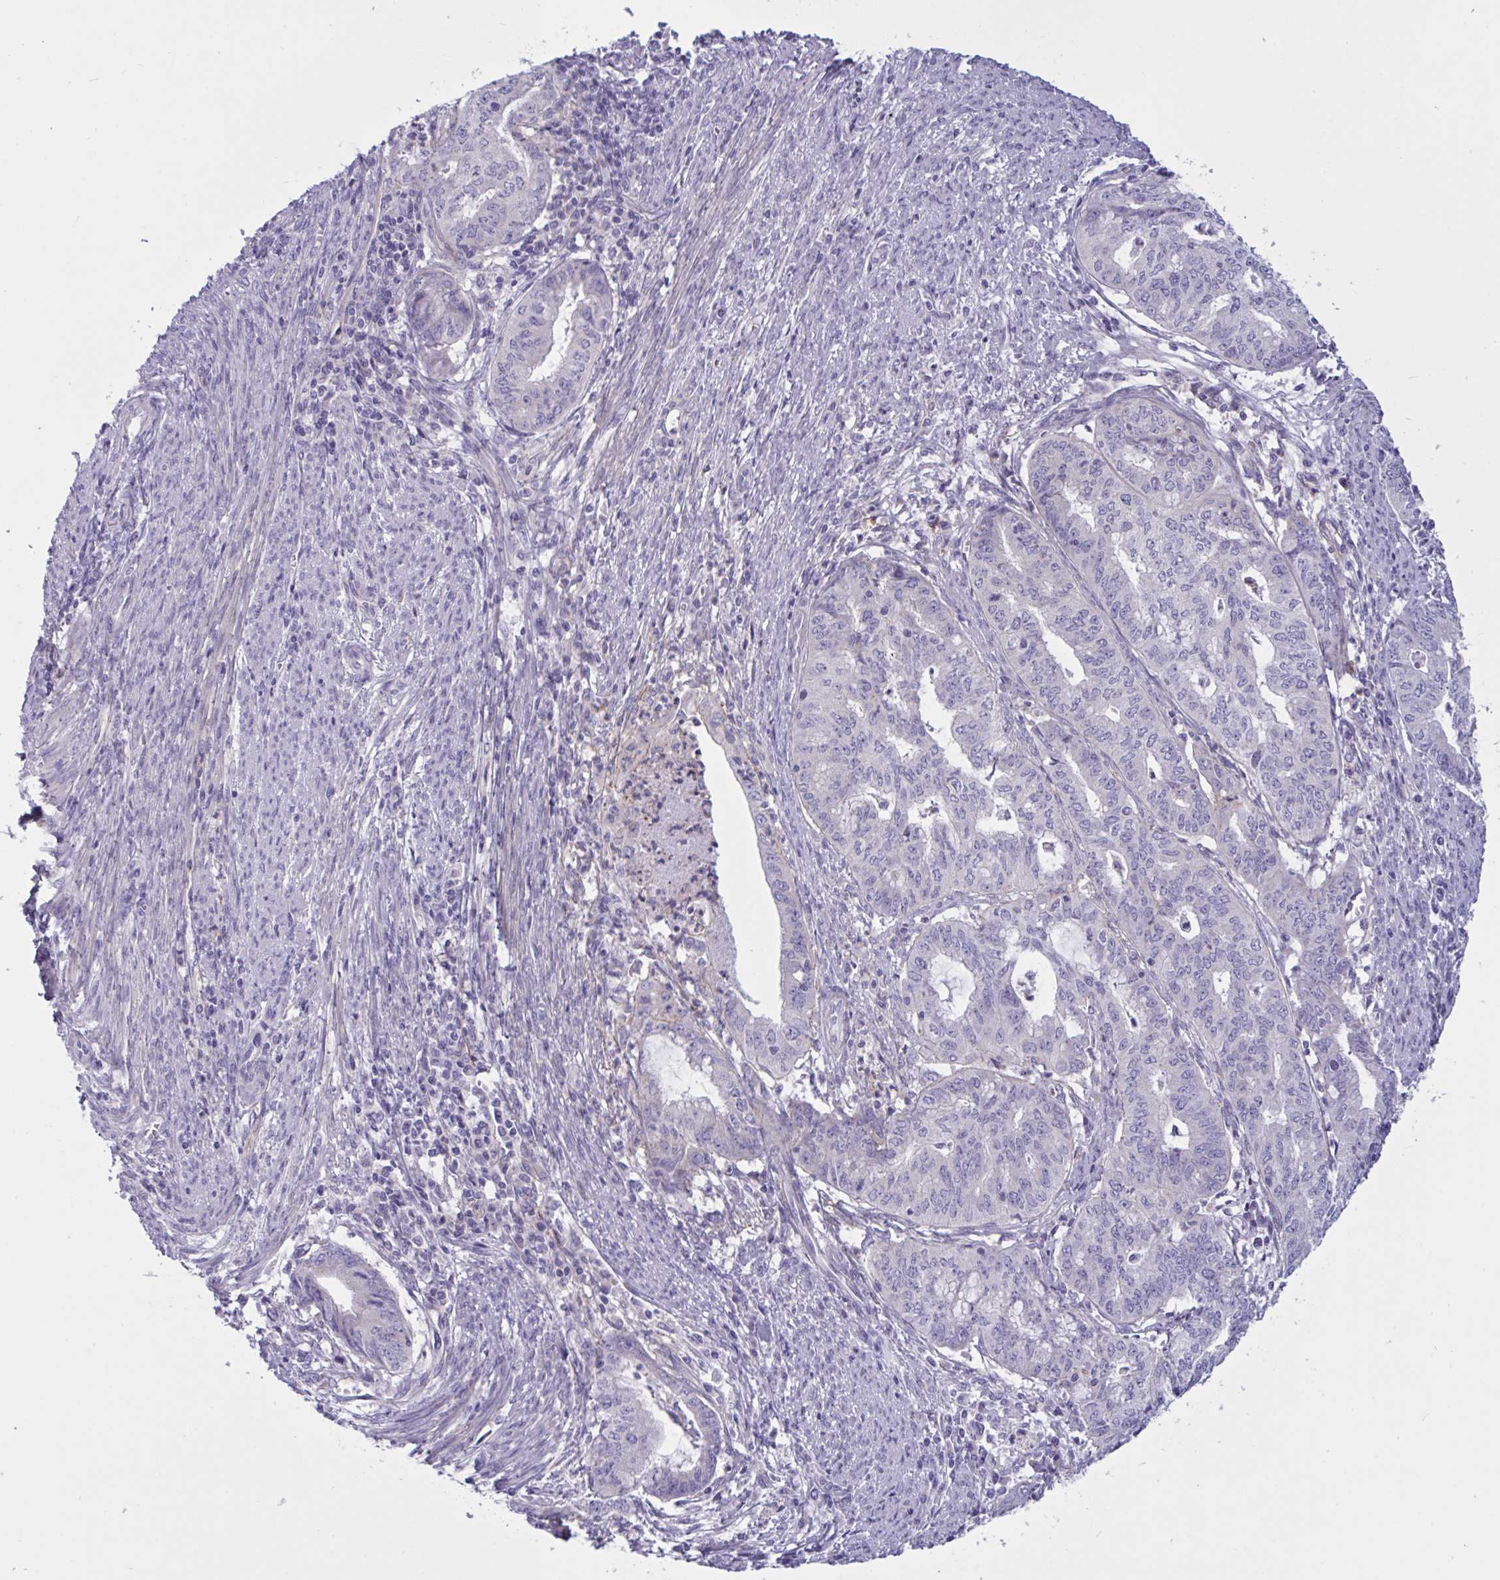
{"staining": {"intensity": "negative", "quantity": "none", "location": "none"}, "tissue": "endometrial cancer", "cell_type": "Tumor cells", "image_type": "cancer", "snomed": [{"axis": "morphology", "description": "Adenocarcinoma, NOS"}, {"axis": "topography", "description": "Endometrium"}], "caption": "The immunohistochemistry (IHC) histopathology image has no significant positivity in tumor cells of endometrial cancer tissue. (DAB immunohistochemistry (IHC) visualized using brightfield microscopy, high magnification).", "gene": "OXLD1", "patient": {"sex": "female", "age": 79}}